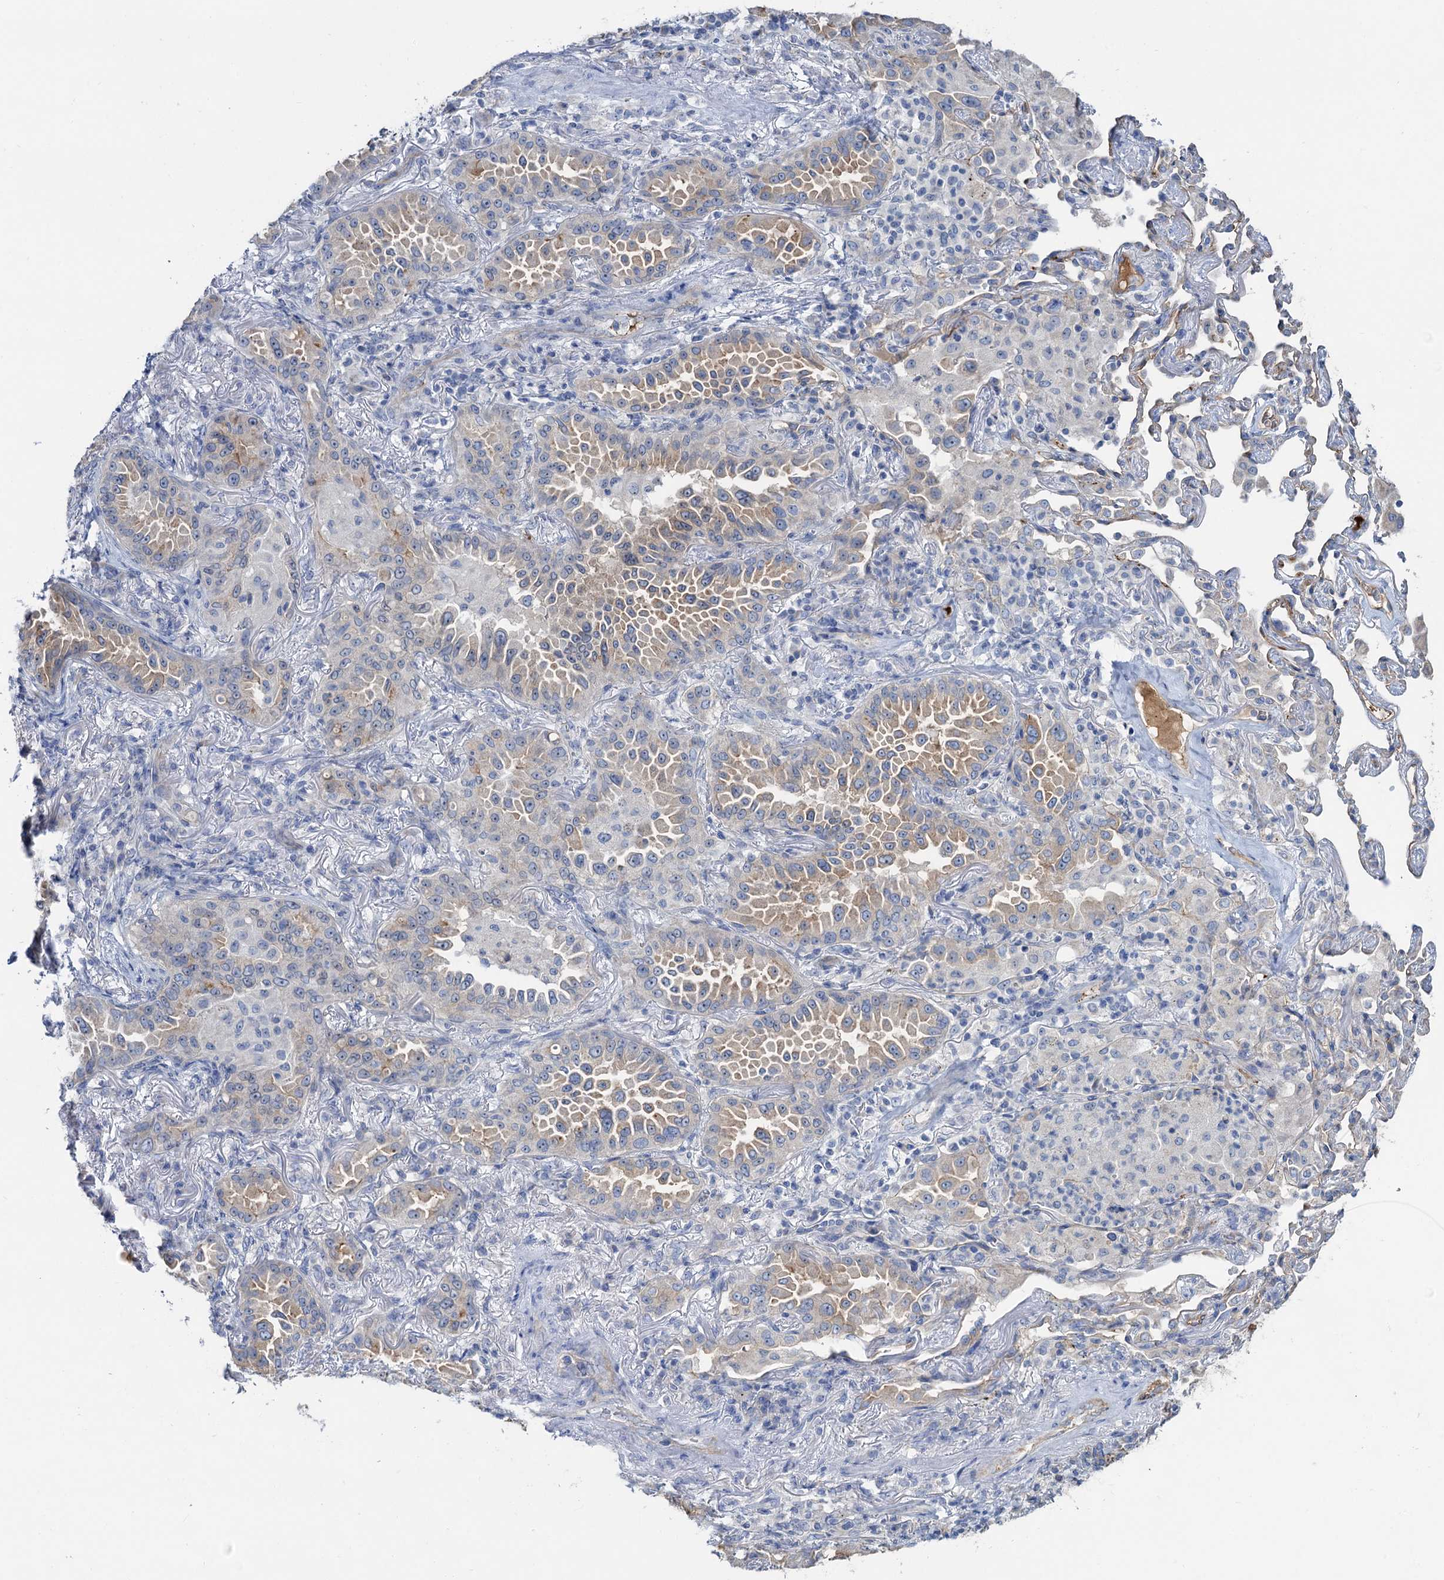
{"staining": {"intensity": "weak", "quantity": "<25%", "location": "cytoplasmic/membranous"}, "tissue": "lung cancer", "cell_type": "Tumor cells", "image_type": "cancer", "snomed": [{"axis": "morphology", "description": "Adenocarcinoma, NOS"}, {"axis": "topography", "description": "Lung"}], "caption": "Immunohistochemical staining of human lung cancer exhibits no significant staining in tumor cells. (Immunohistochemistry (ihc), brightfield microscopy, high magnification).", "gene": "PLLP", "patient": {"sex": "female", "age": 69}}